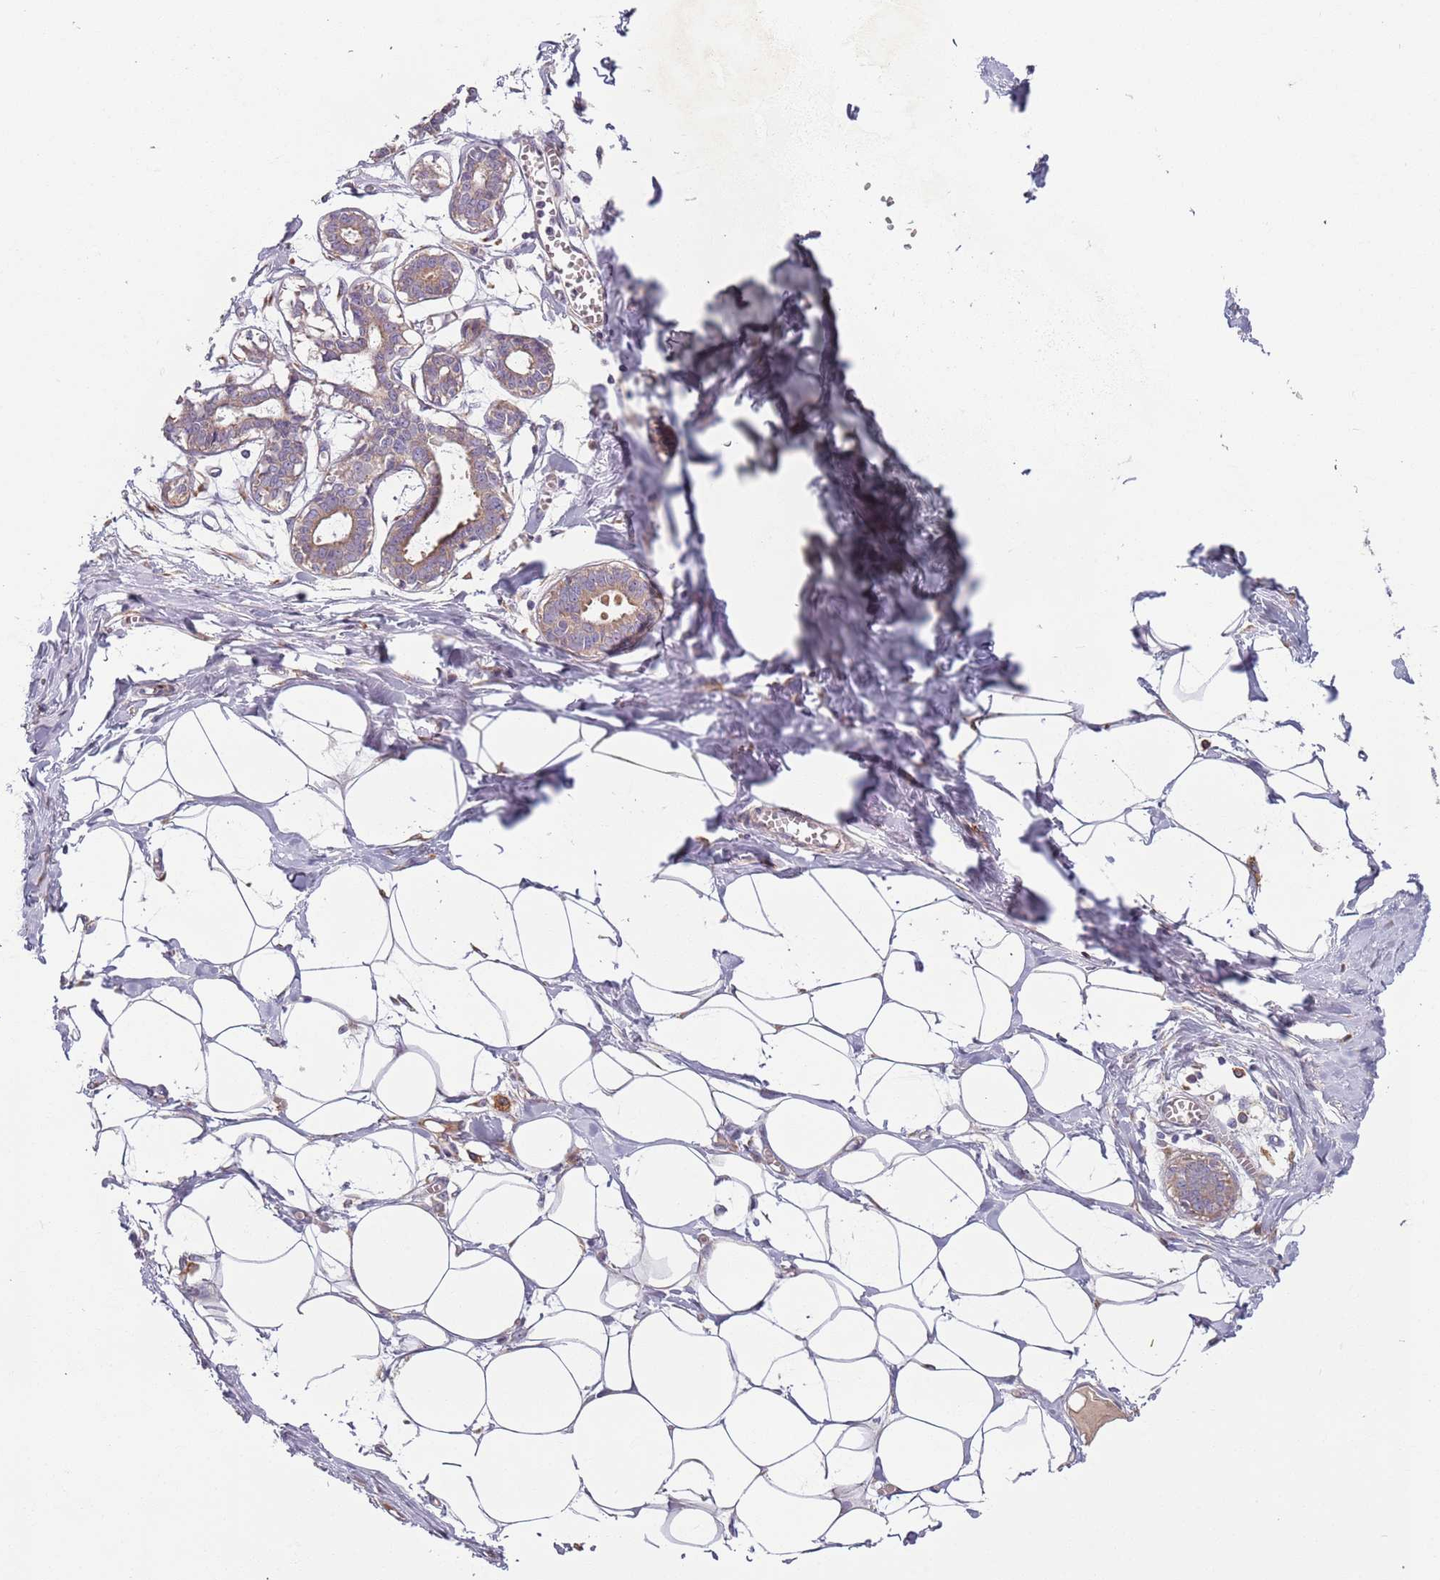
{"staining": {"intensity": "negative", "quantity": "none", "location": "none"}, "tissue": "breast", "cell_type": "Adipocytes", "image_type": "normal", "snomed": [{"axis": "morphology", "description": "Normal tissue, NOS"}, {"axis": "topography", "description": "Breast"}], "caption": "Histopathology image shows no significant protein expression in adipocytes of unremarkable breast.", "gene": "AKTIP", "patient": {"sex": "female", "age": 27}}